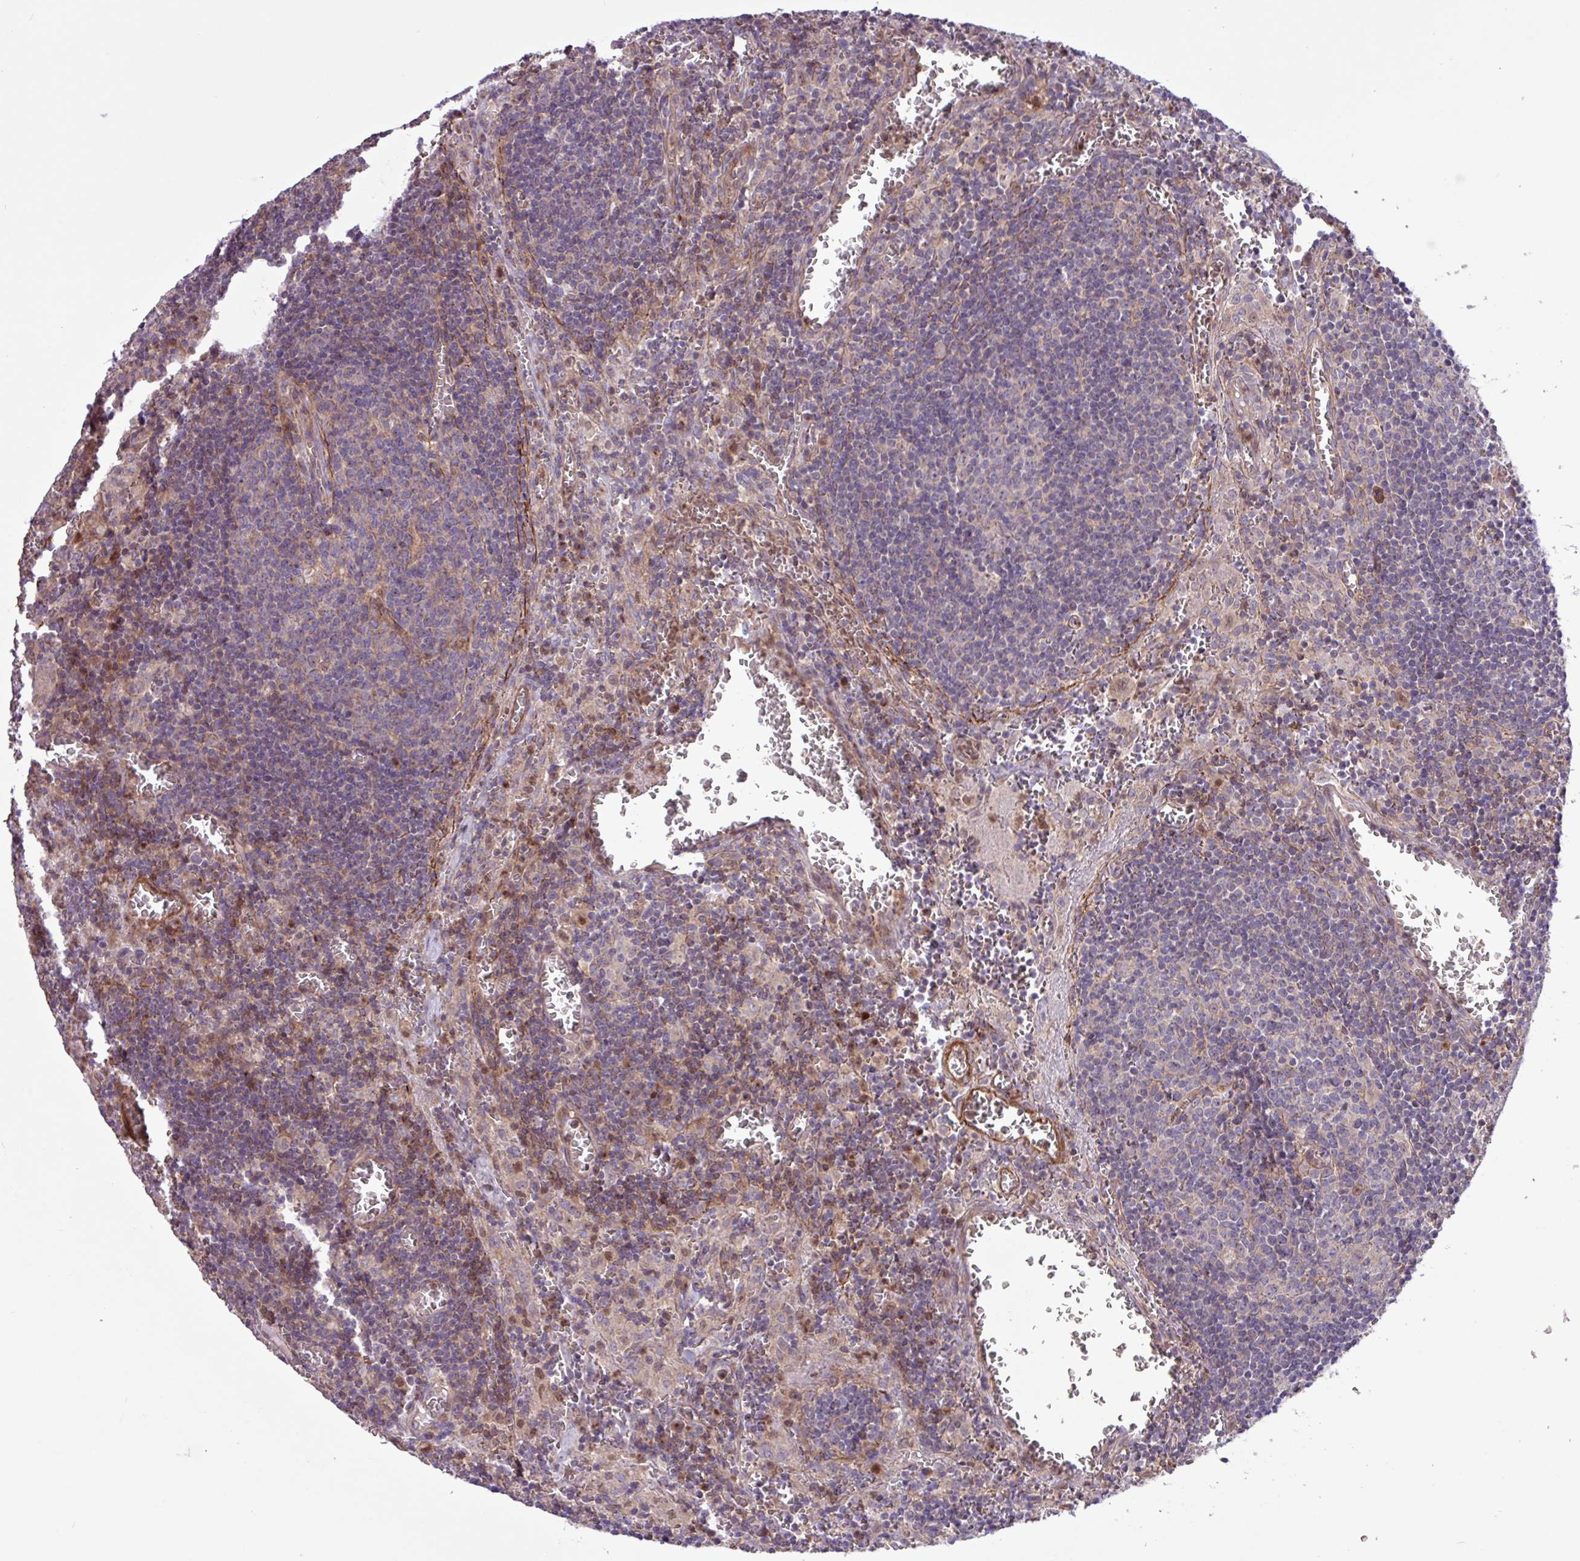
{"staining": {"intensity": "negative", "quantity": "none", "location": "none"}, "tissue": "lymph node", "cell_type": "Germinal center cells", "image_type": "normal", "snomed": [{"axis": "morphology", "description": "Normal tissue, NOS"}, {"axis": "topography", "description": "Lymph node"}], "caption": "Immunohistochemistry (IHC) of unremarkable human lymph node exhibits no expression in germinal center cells. Brightfield microscopy of immunohistochemistry (IHC) stained with DAB (brown) and hematoxylin (blue), captured at high magnification.", "gene": "CNTRL", "patient": {"sex": "male", "age": 50}}